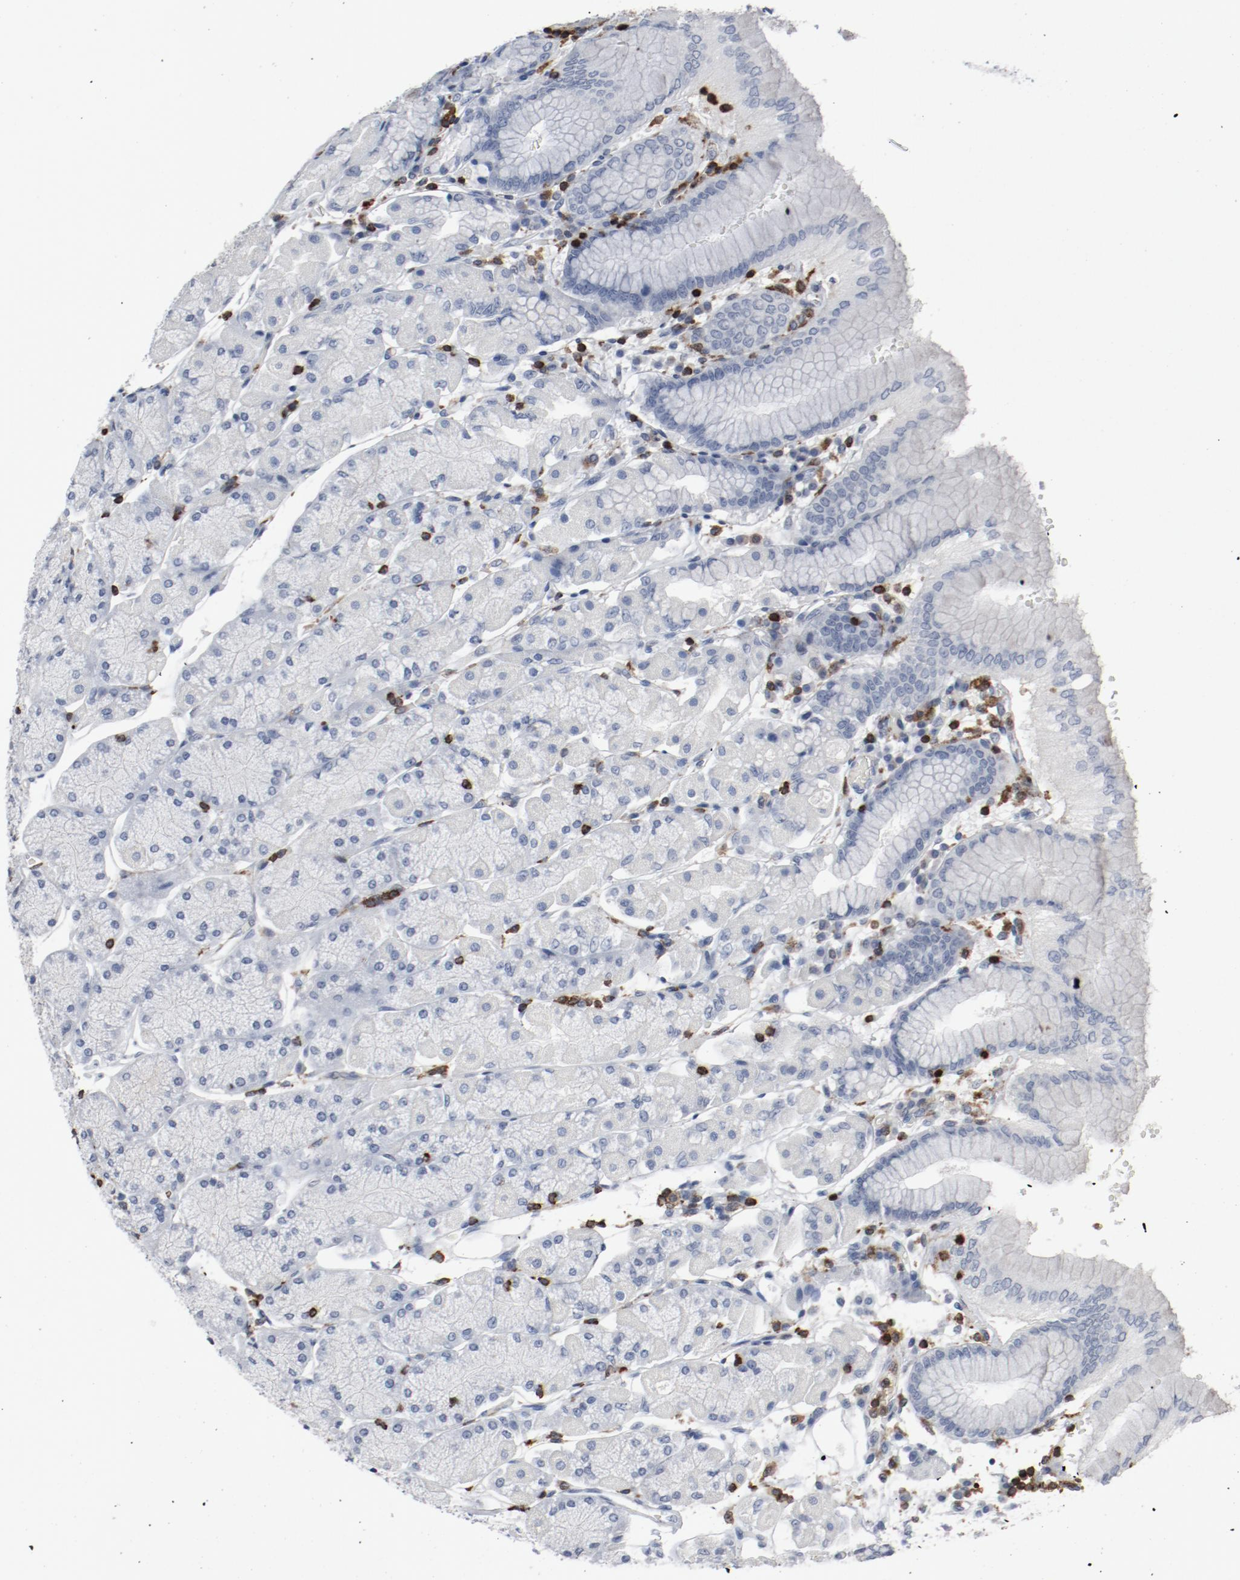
{"staining": {"intensity": "negative", "quantity": "none", "location": "none"}, "tissue": "stomach", "cell_type": "Glandular cells", "image_type": "normal", "snomed": [{"axis": "morphology", "description": "Normal tissue, NOS"}, {"axis": "topography", "description": "Stomach, upper"}, {"axis": "topography", "description": "Stomach"}], "caption": "High power microscopy photomicrograph of an immunohistochemistry (IHC) micrograph of unremarkable stomach, revealing no significant staining in glandular cells.", "gene": "LCP2", "patient": {"sex": "male", "age": 76}}